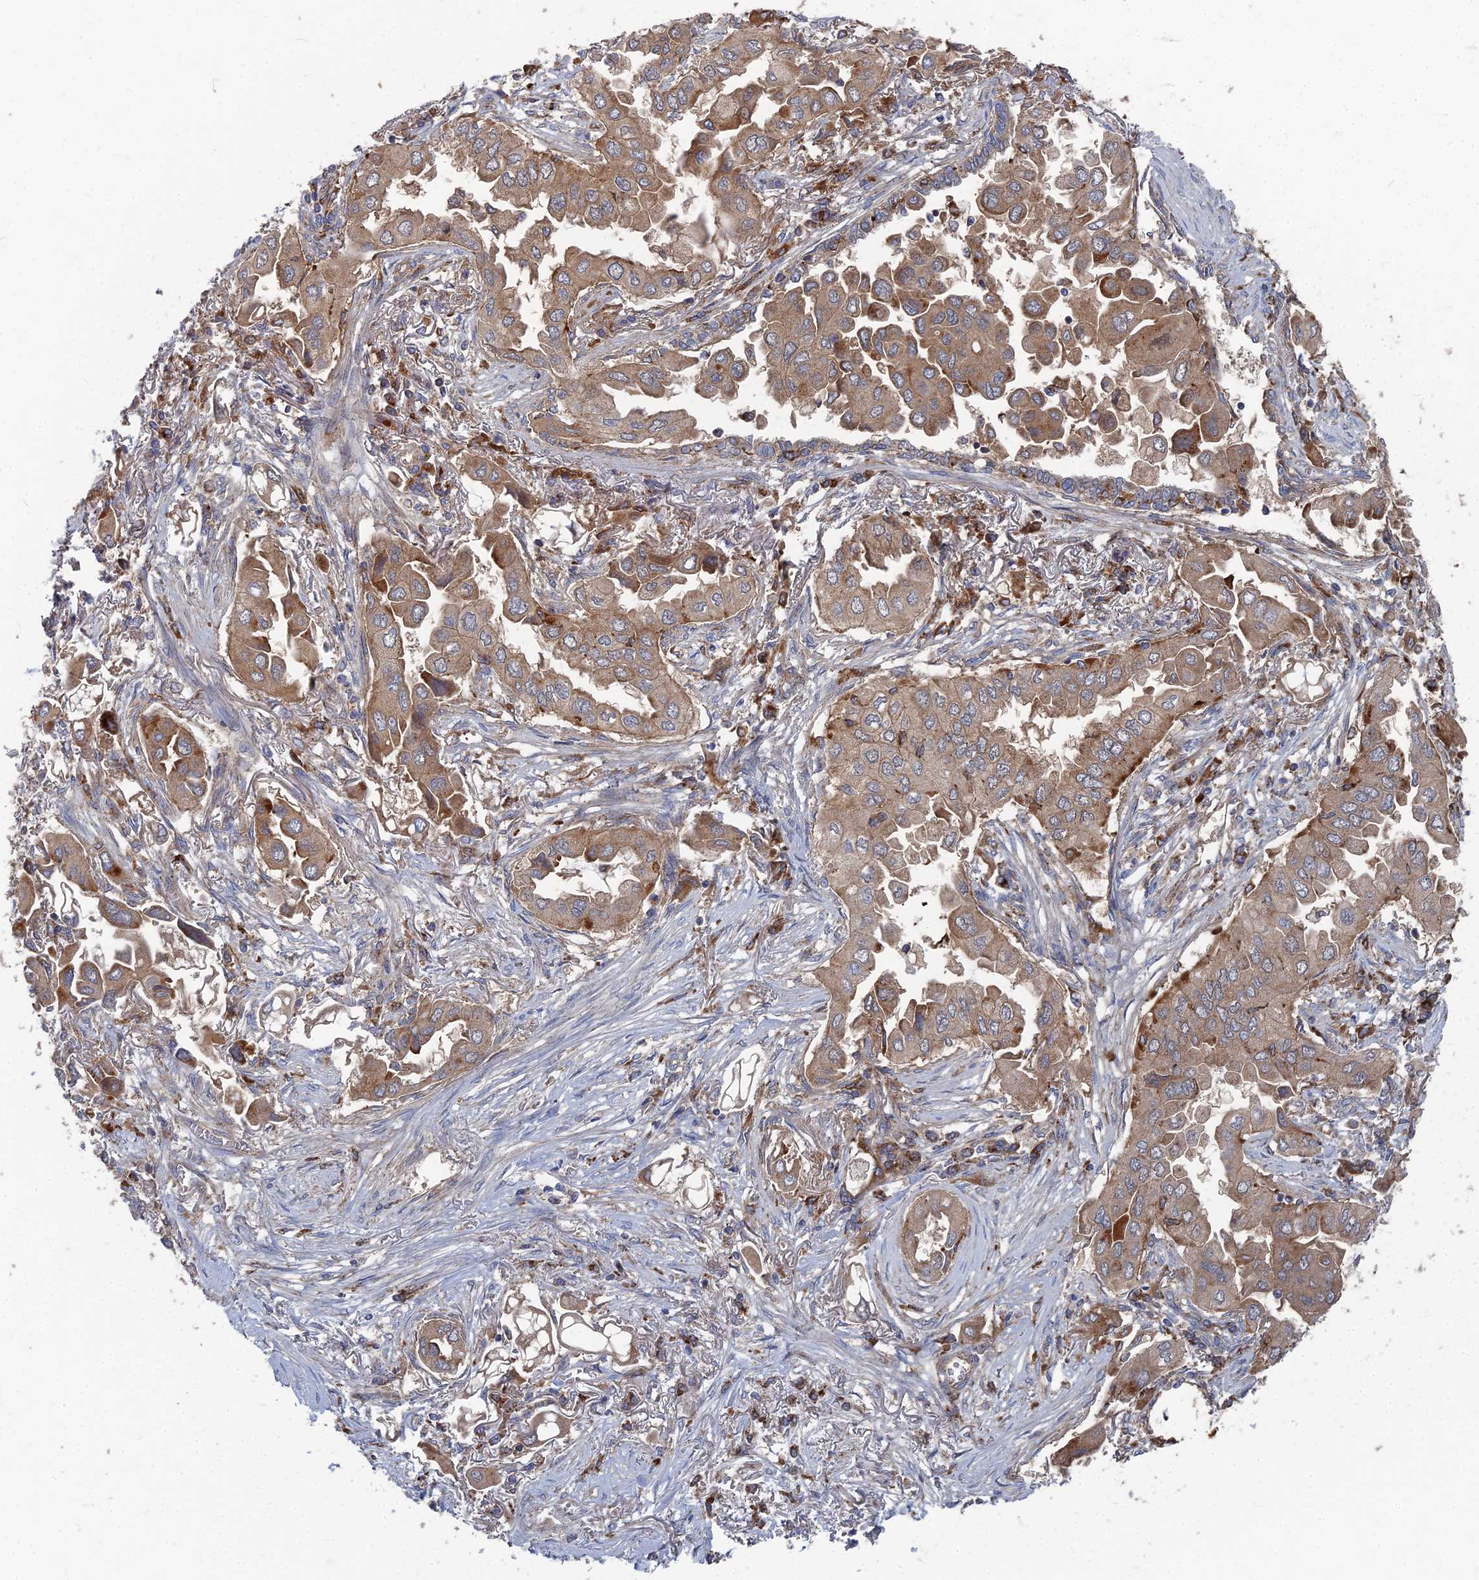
{"staining": {"intensity": "moderate", "quantity": ">75%", "location": "cytoplasmic/membranous"}, "tissue": "lung cancer", "cell_type": "Tumor cells", "image_type": "cancer", "snomed": [{"axis": "morphology", "description": "Adenocarcinoma, NOS"}, {"axis": "topography", "description": "Lung"}], "caption": "Lung adenocarcinoma stained for a protein exhibits moderate cytoplasmic/membranous positivity in tumor cells. The staining was performed using DAB (3,3'-diaminobenzidine), with brown indicating positive protein expression. Nuclei are stained blue with hematoxylin.", "gene": "PPCDC", "patient": {"sex": "female", "age": 76}}